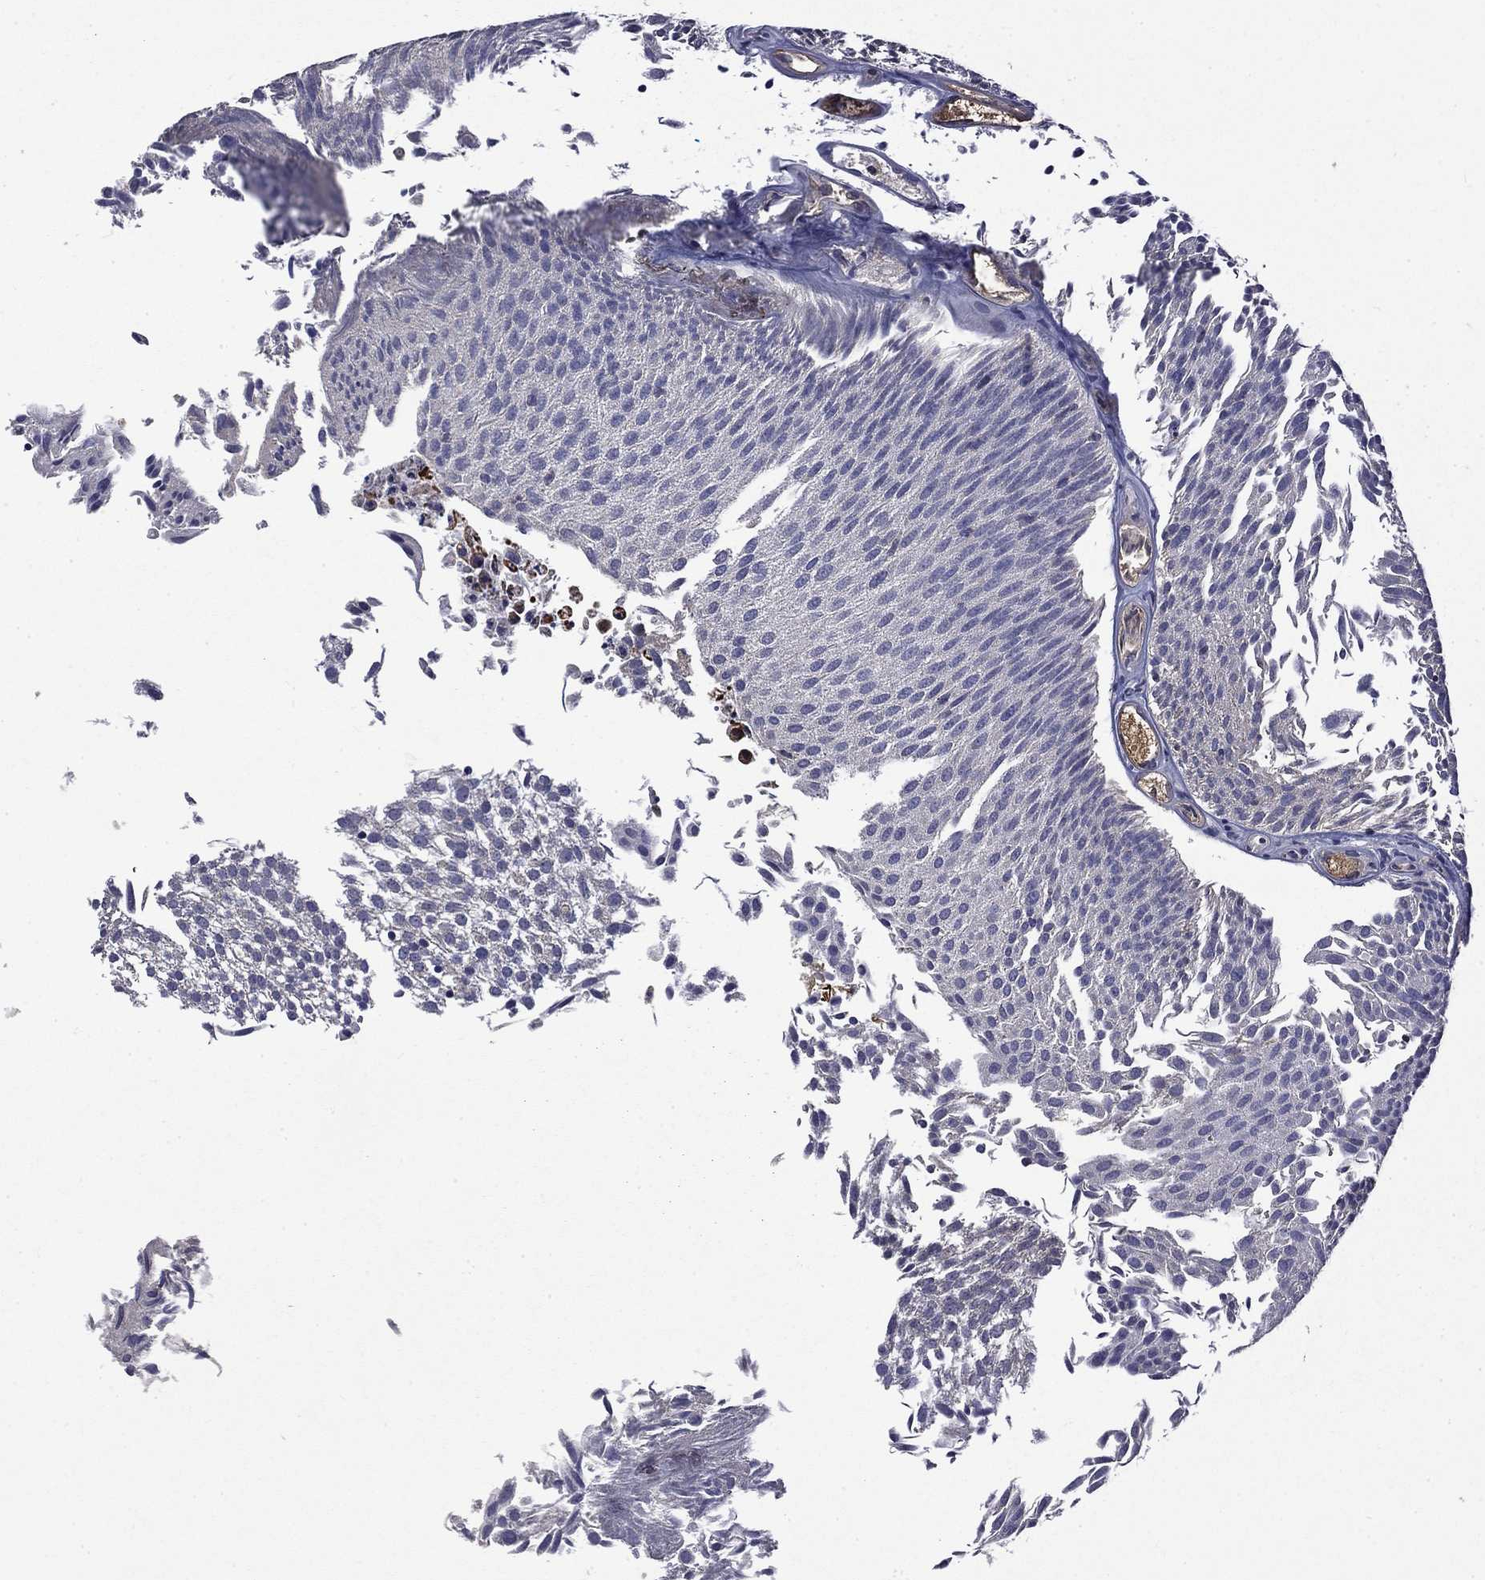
{"staining": {"intensity": "negative", "quantity": "none", "location": "none"}, "tissue": "urothelial cancer", "cell_type": "Tumor cells", "image_type": "cancer", "snomed": [{"axis": "morphology", "description": "Urothelial carcinoma, Low grade"}, {"axis": "topography", "description": "Urinary bladder"}], "caption": "This photomicrograph is of urothelial cancer stained with immunohistochemistry to label a protein in brown with the nuclei are counter-stained blue. There is no expression in tumor cells. Nuclei are stained in blue.", "gene": "CEACAM7", "patient": {"sex": "male", "age": 52}}